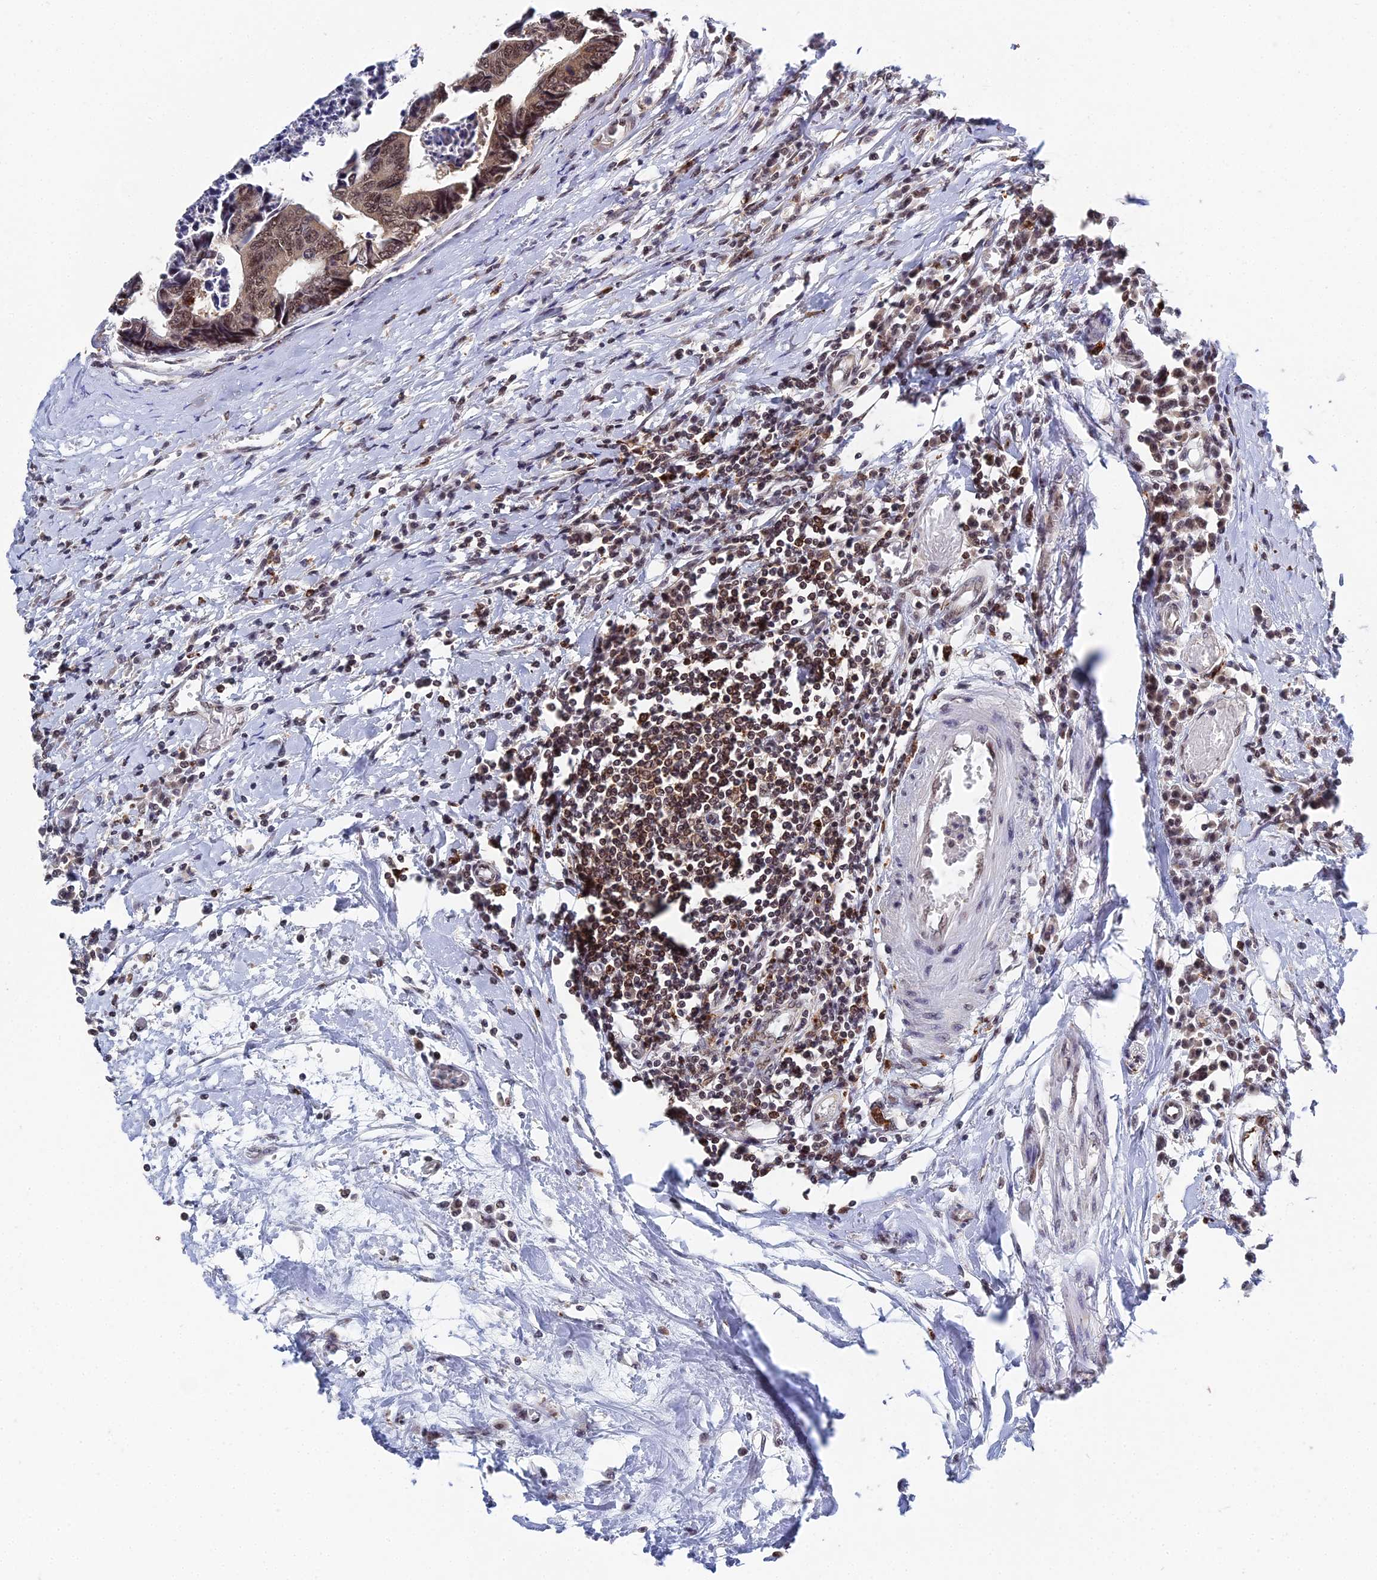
{"staining": {"intensity": "moderate", "quantity": ">75%", "location": "nuclear"}, "tissue": "colorectal cancer", "cell_type": "Tumor cells", "image_type": "cancer", "snomed": [{"axis": "morphology", "description": "Adenocarcinoma, NOS"}, {"axis": "topography", "description": "Rectum"}], "caption": "Immunohistochemistry (IHC) micrograph of human colorectal cancer (adenocarcinoma) stained for a protein (brown), which displays medium levels of moderate nuclear staining in approximately >75% of tumor cells.", "gene": "MAGOHB", "patient": {"sex": "male", "age": 84}}